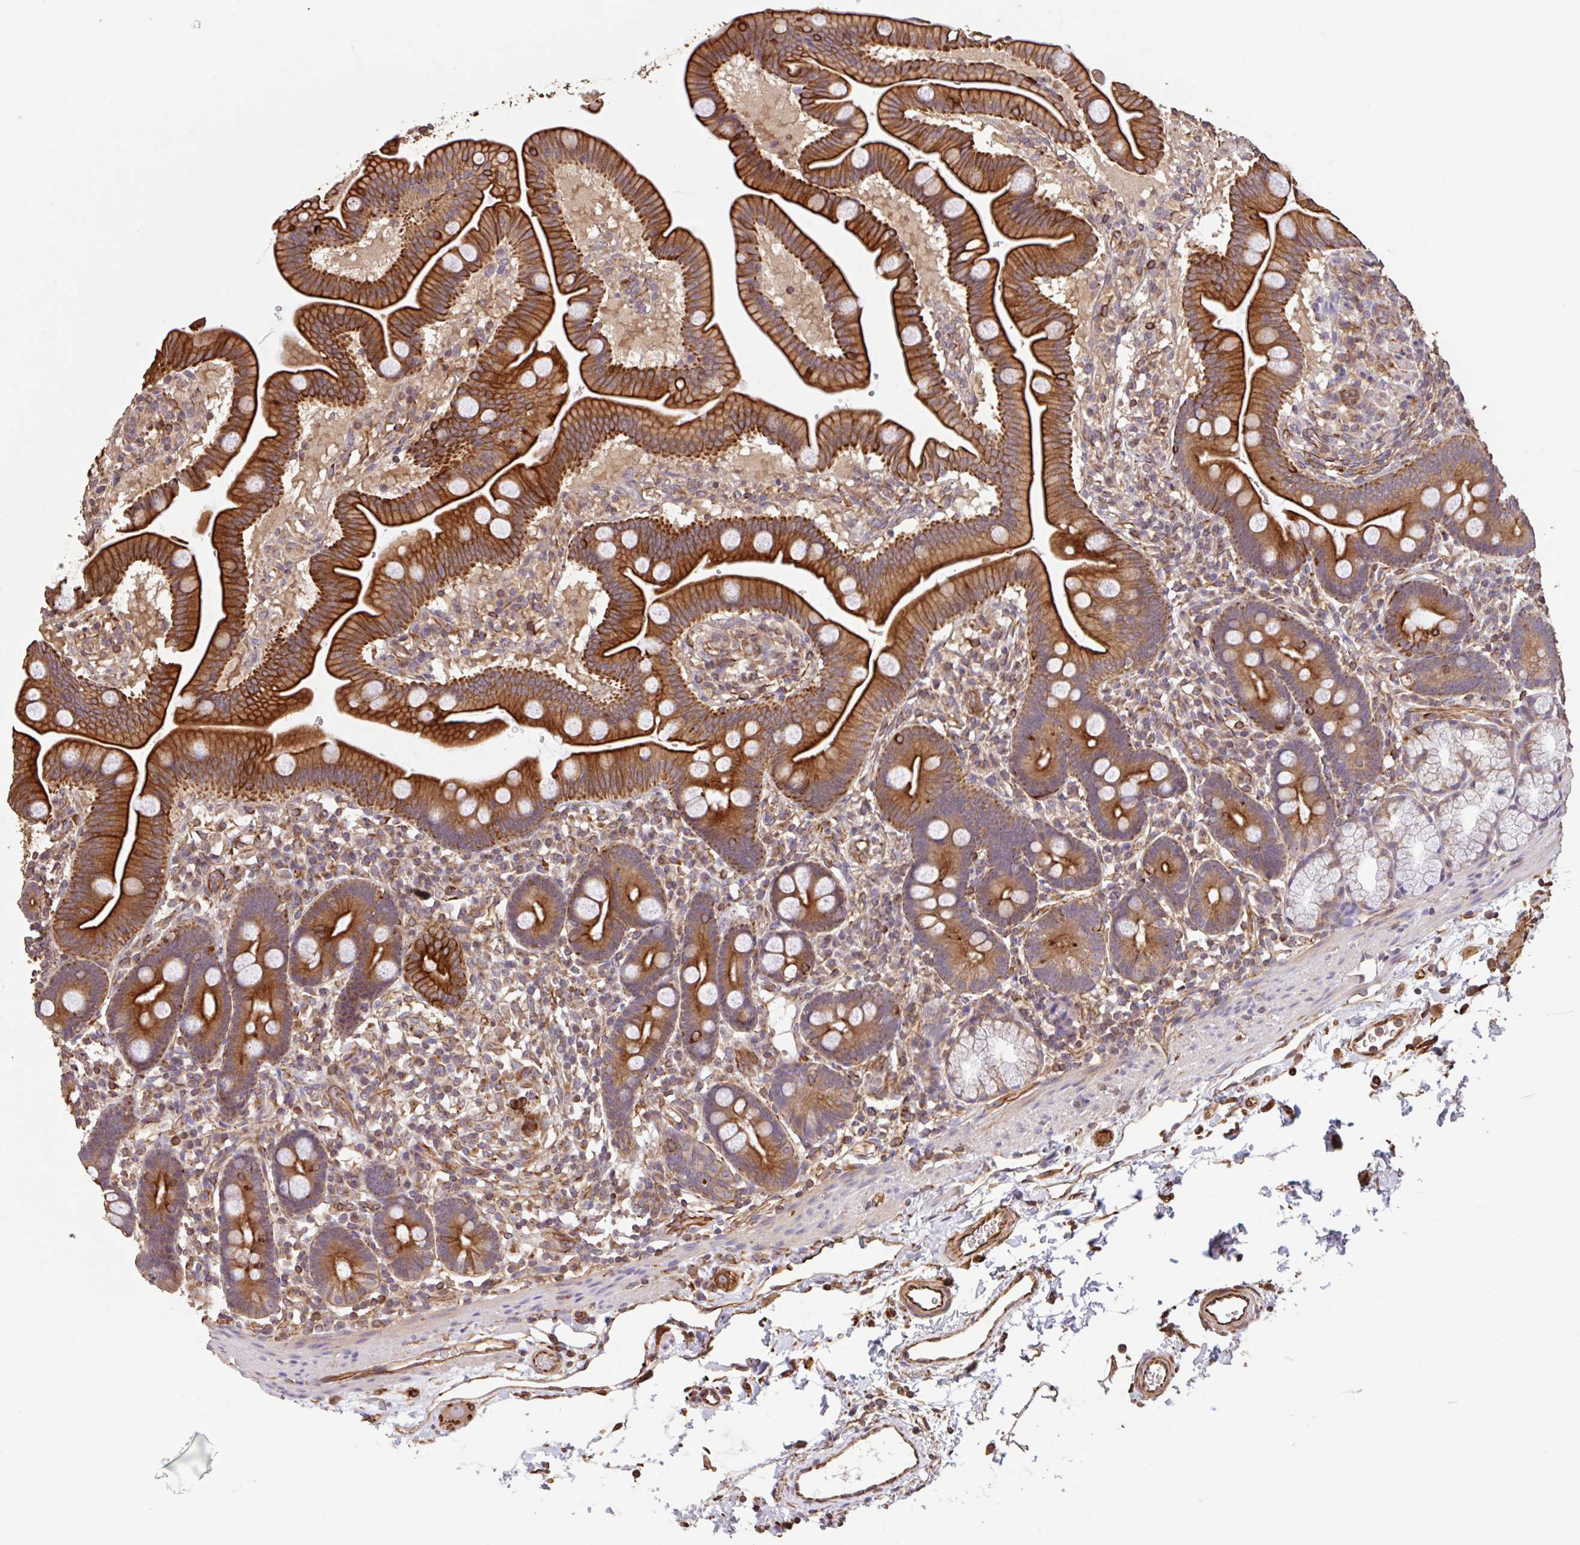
{"staining": {"intensity": "strong", "quantity": ">75%", "location": "cytoplasmic/membranous"}, "tissue": "duodenum", "cell_type": "Glandular cells", "image_type": "normal", "snomed": [{"axis": "morphology", "description": "Normal tissue, NOS"}, {"axis": "topography", "description": "Duodenum"}], "caption": "IHC of benign human duodenum reveals high levels of strong cytoplasmic/membranous staining in approximately >75% of glandular cells. The staining was performed using DAB, with brown indicating positive protein expression. Nuclei are stained blue with hematoxylin.", "gene": "ZNF790", "patient": {"sex": "male", "age": 59}}